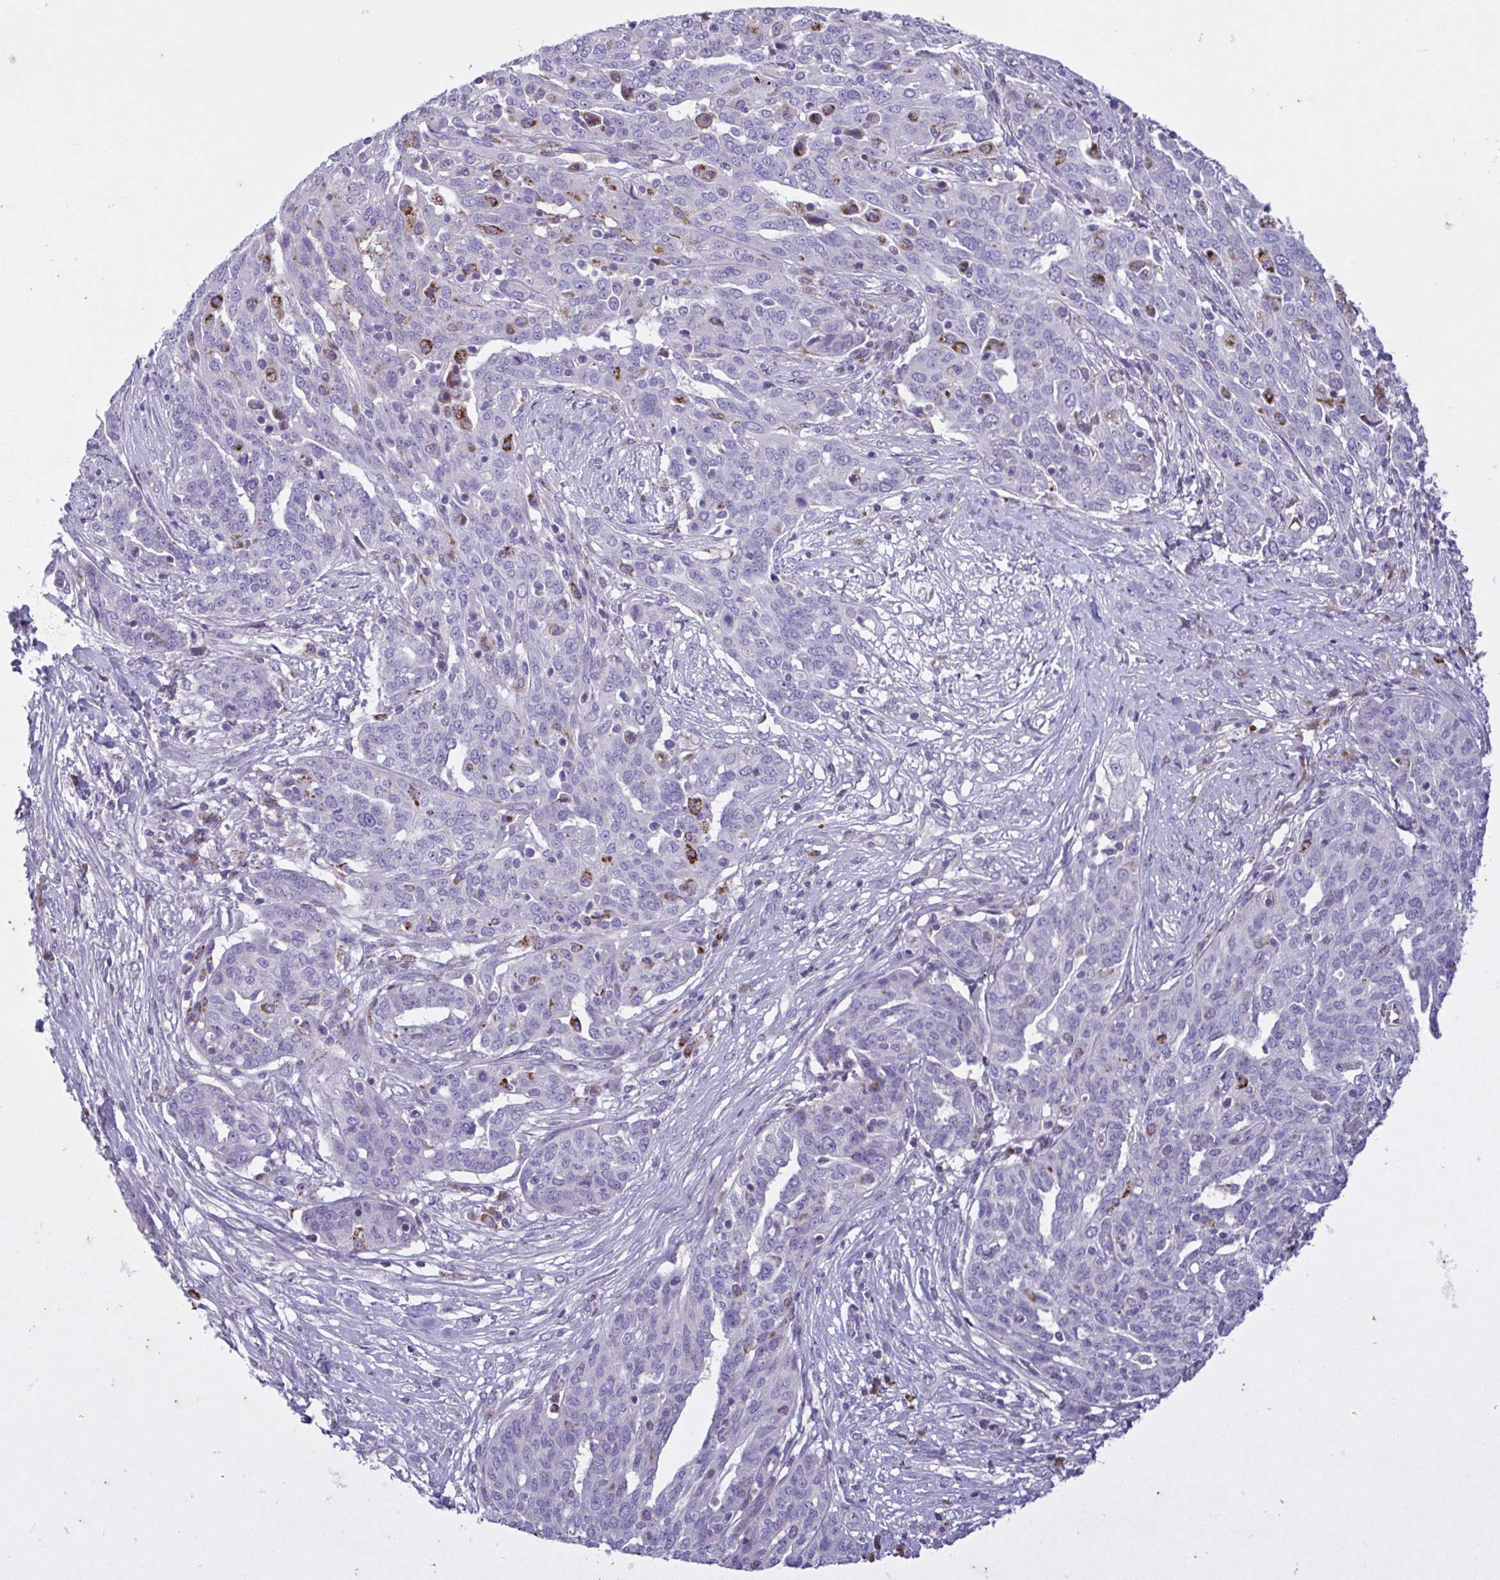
{"staining": {"intensity": "negative", "quantity": "none", "location": "none"}, "tissue": "ovarian cancer", "cell_type": "Tumor cells", "image_type": "cancer", "snomed": [{"axis": "morphology", "description": "Cystadenocarcinoma, serous, NOS"}, {"axis": "topography", "description": "Ovary"}], "caption": "The histopathology image exhibits no significant expression in tumor cells of ovarian serous cystadenocarcinoma.", "gene": "F13B", "patient": {"sex": "female", "age": 67}}